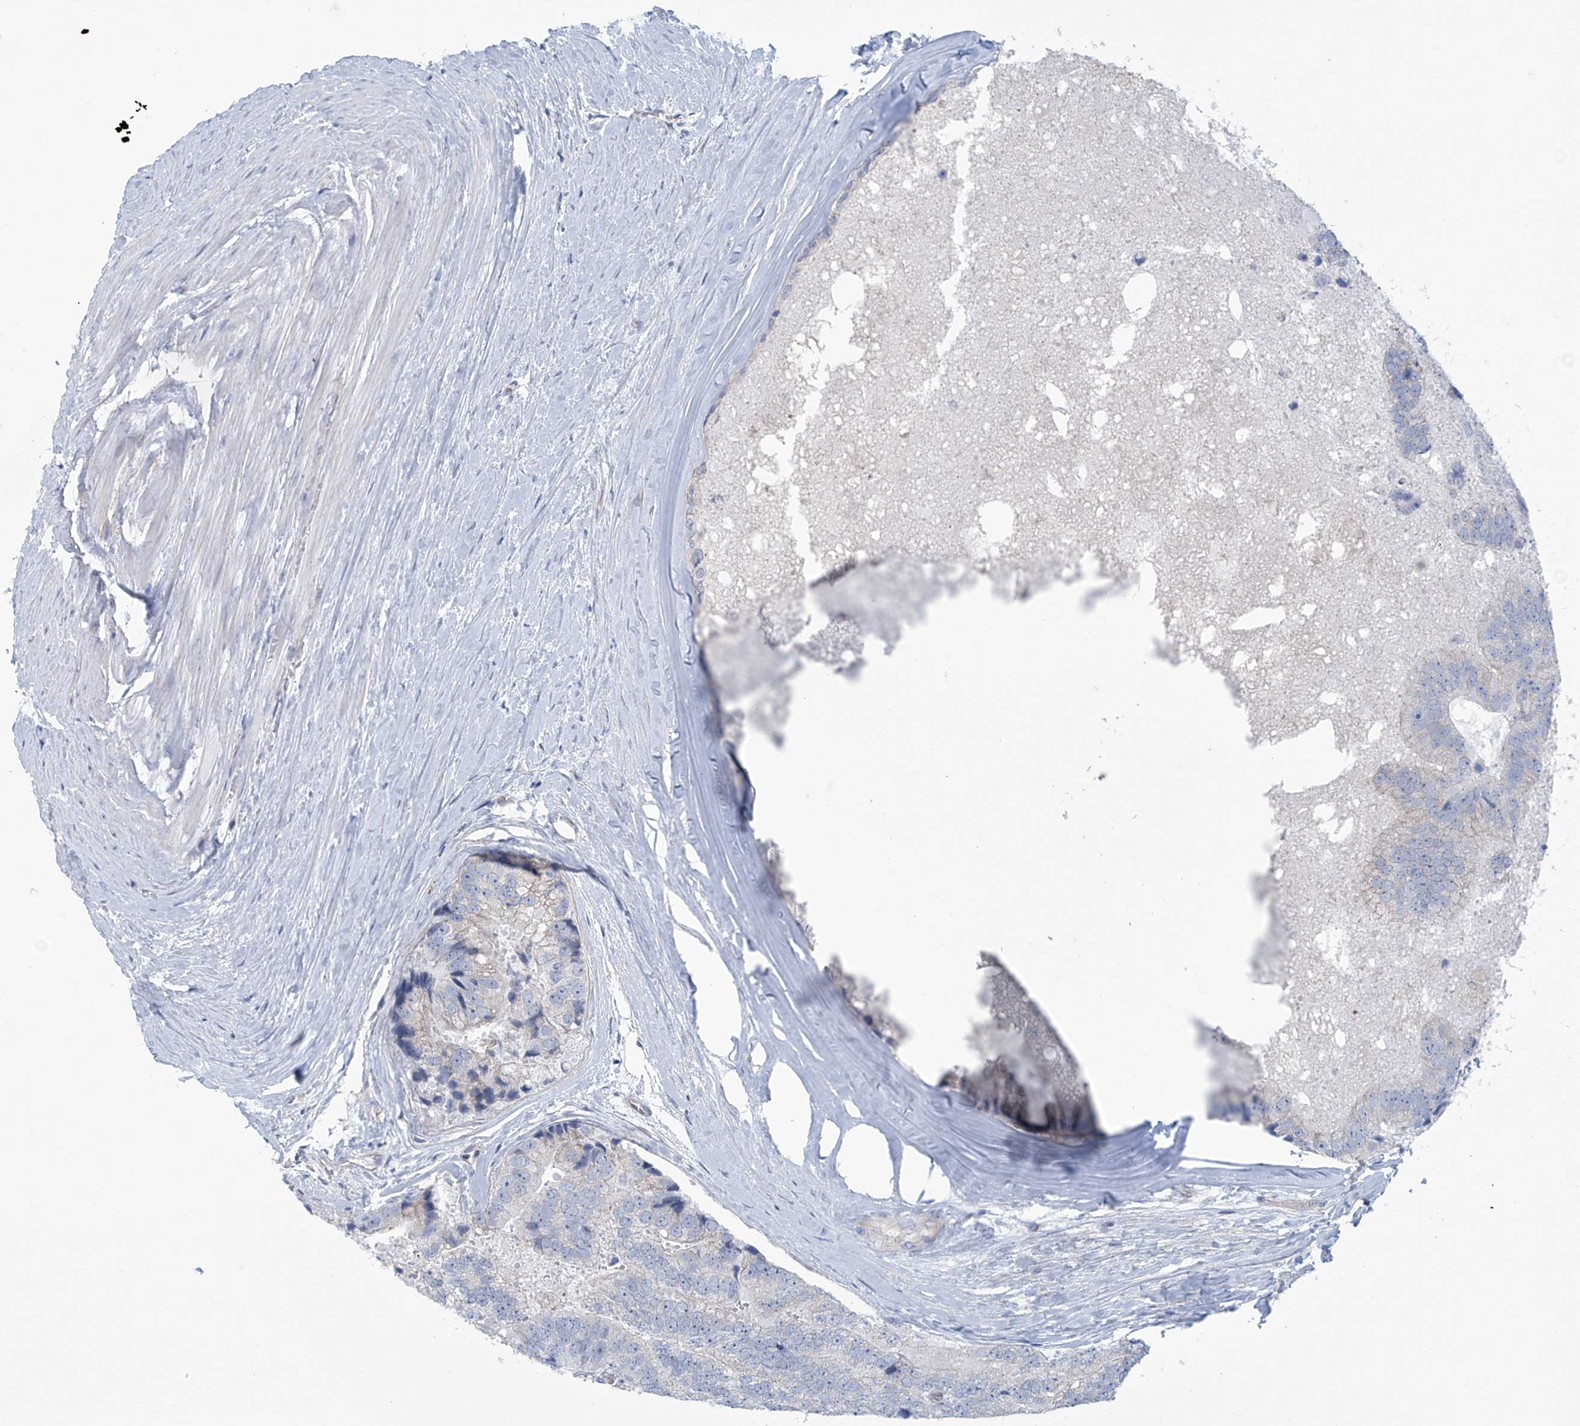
{"staining": {"intensity": "weak", "quantity": "25%-75%", "location": "cytoplasmic/membranous"}, "tissue": "prostate cancer", "cell_type": "Tumor cells", "image_type": "cancer", "snomed": [{"axis": "morphology", "description": "Adenocarcinoma, High grade"}, {"axis": "topography", "description": "Prostate"}], "caption": "High-grade adenocarcinoma (prostate) tissue demonstrates weak cytoplasmic/membranous expression in approximately 25%-75% of tumor cells", "gene": "ABHD13", "patient": {"sex": "male", "age": 70}}